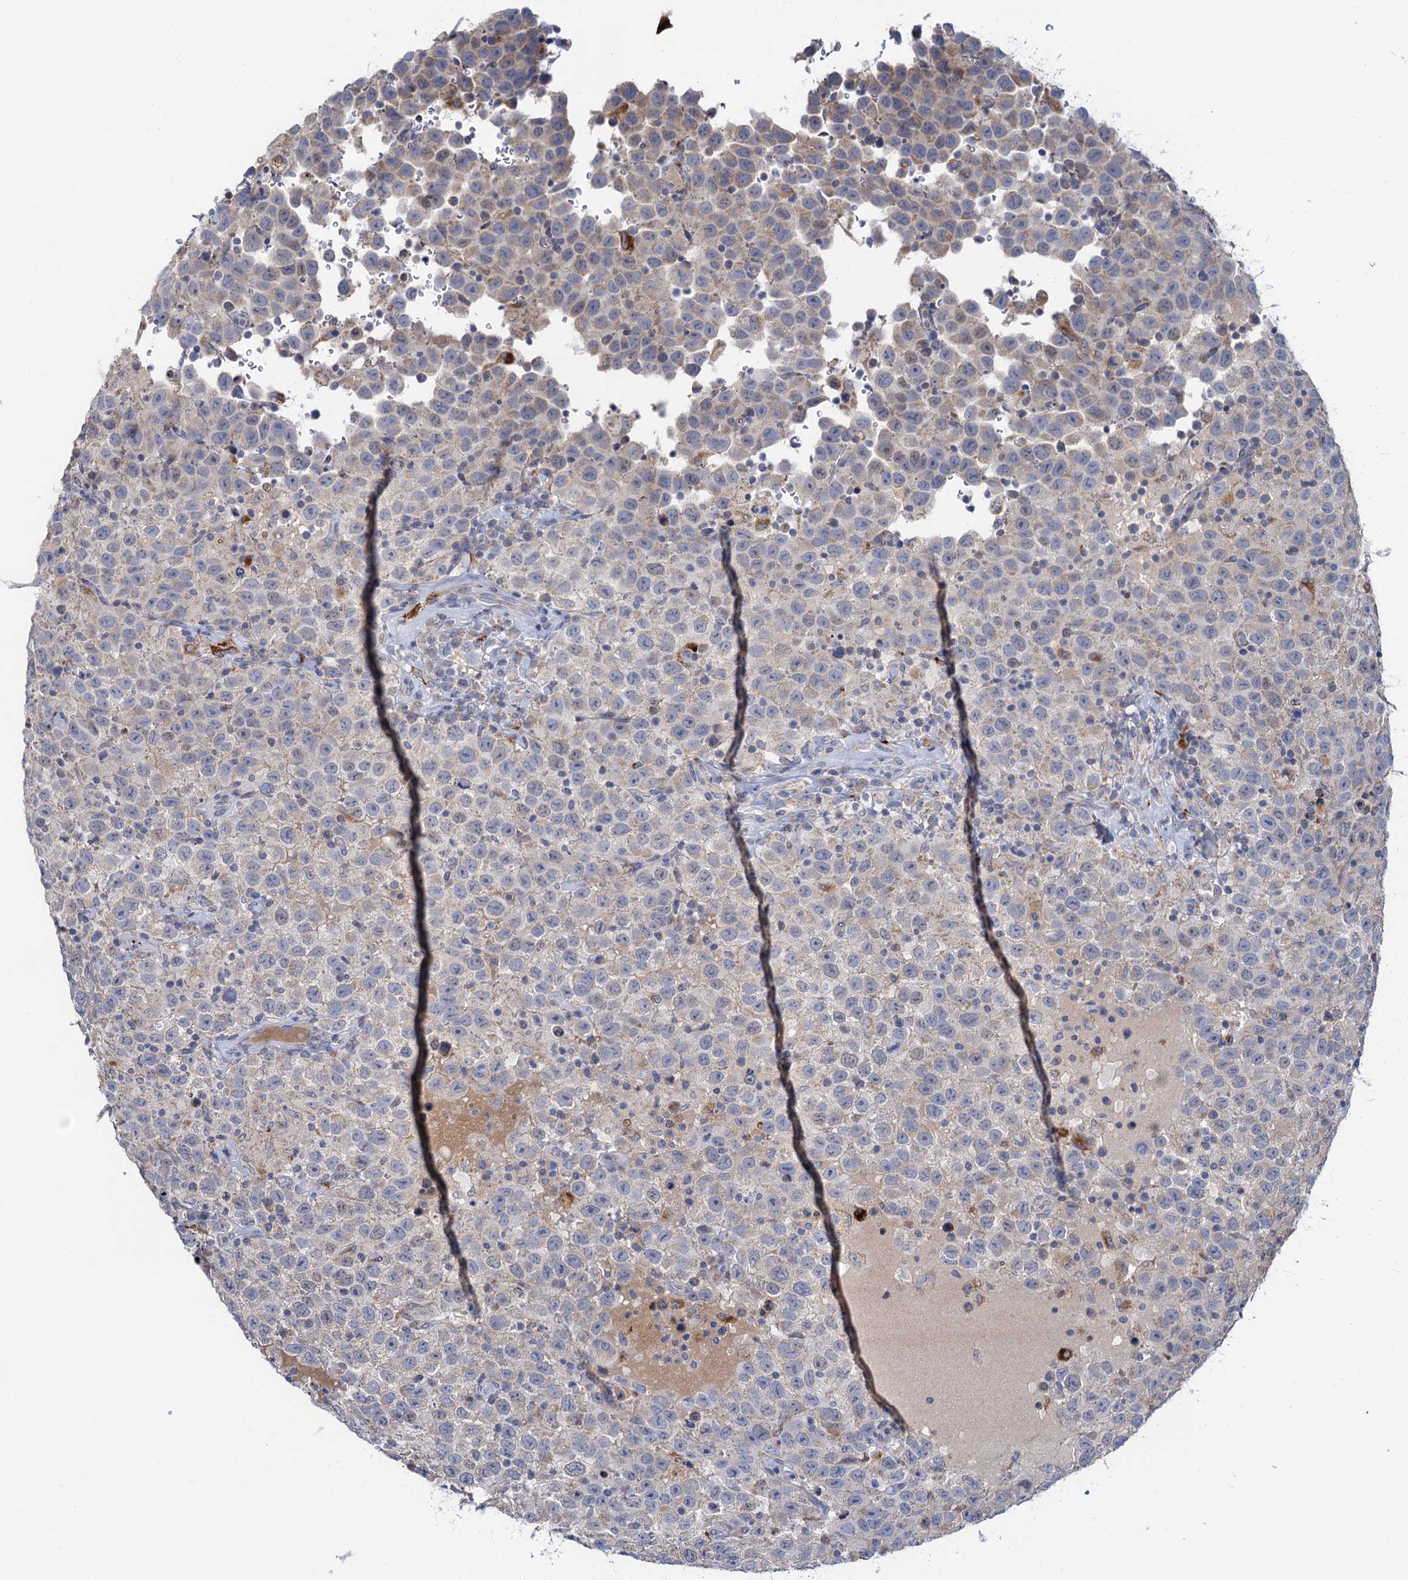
{"staining": {"intensity": "negative", "quantity": "none", "location": "none"}, "tissue": "testis cancer", "cell_type": "Tumor cells", "image_type": "cancer", "snomed": [{"axis": "morphology", "description": "Seminoma, NOS"}, {"axis": "topography", "description": "Testis"}], "caption": "A high-resolution photomicrograph shows IHC staining of testis cancer (seminoma), which displays no significant positivity in tumor cells. (DAB IHC with hematoxylin counter stain).", "gene": "ANKS3", "patient": {"sex": "male", "age": 41}}